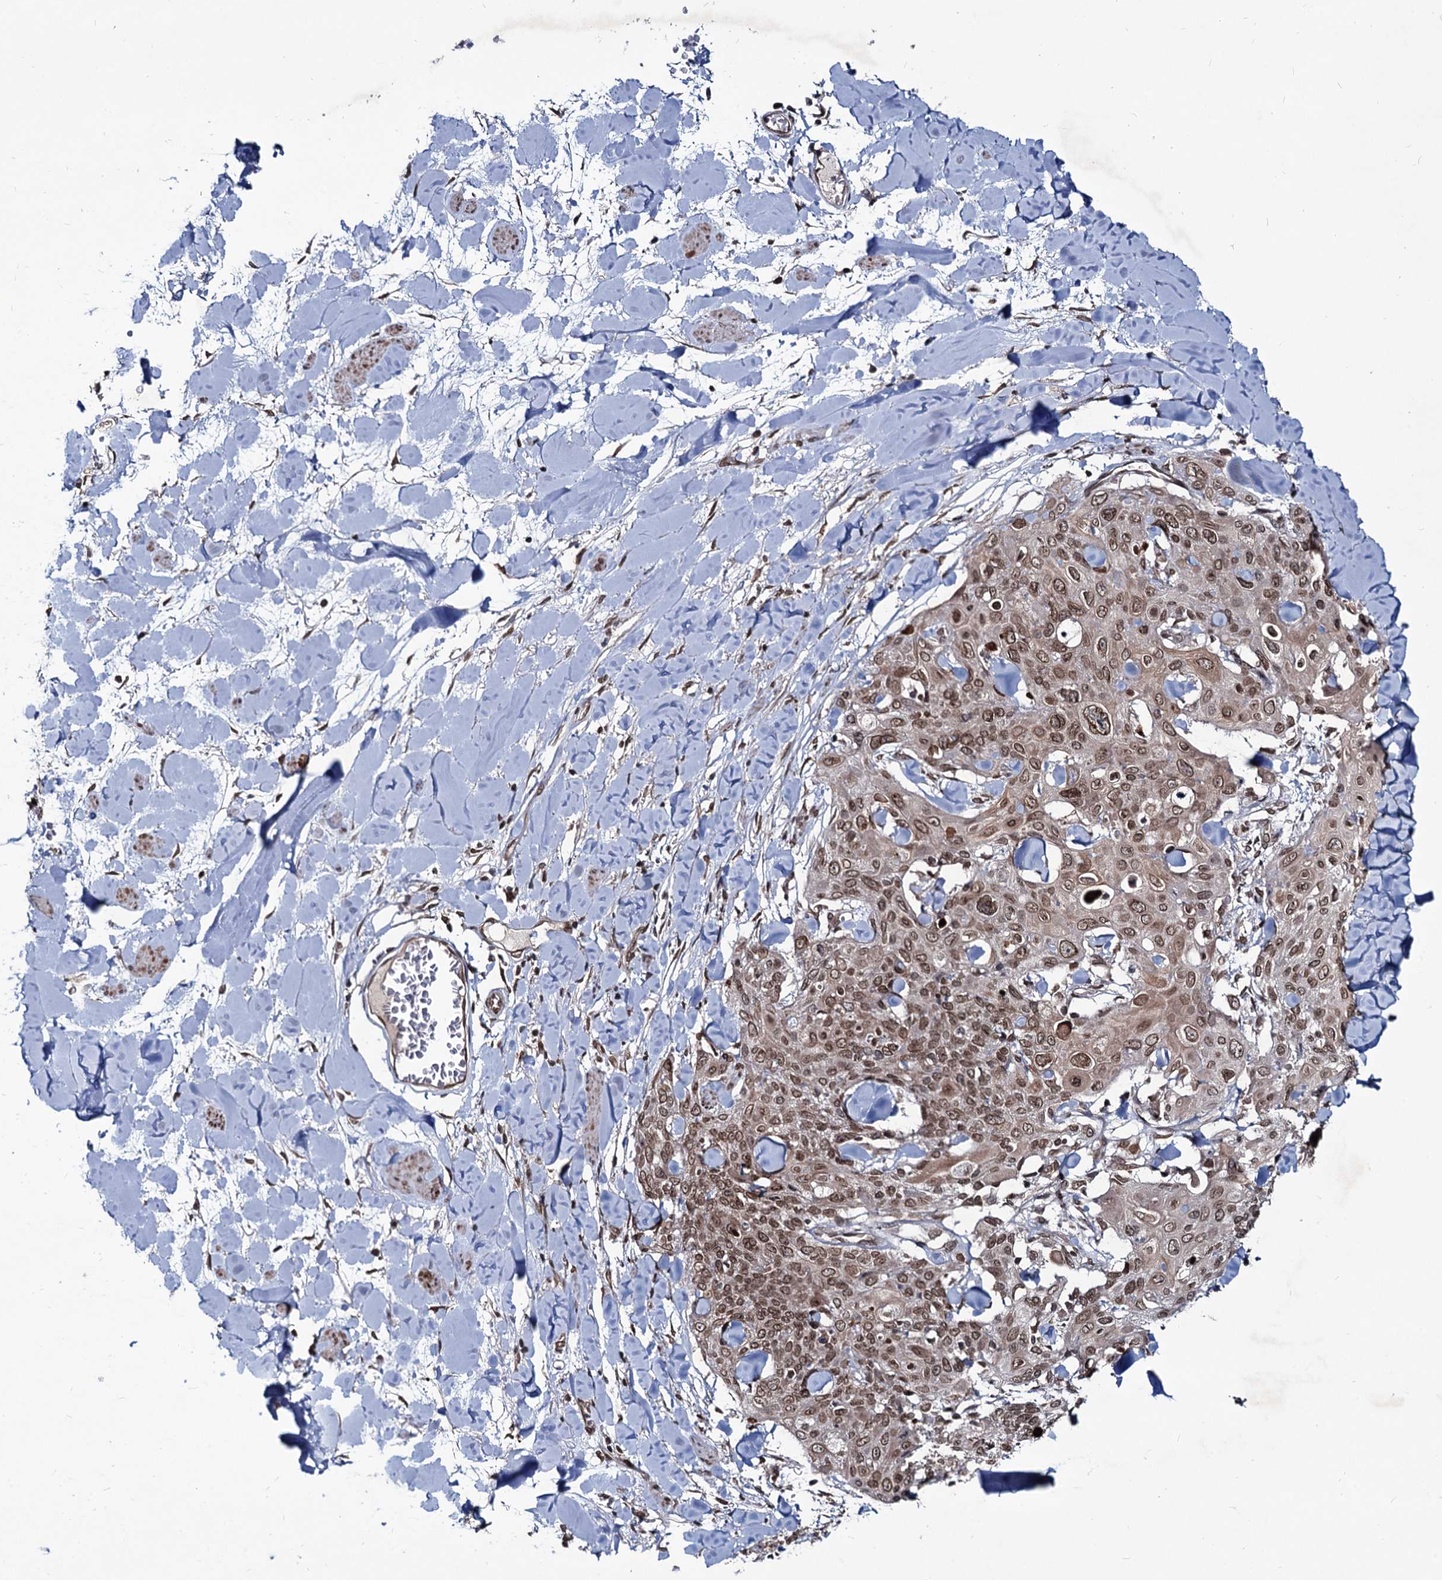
{"staining": {"intensity": "moderate", "quantity": ">75%", "location": "cytoplasmic/membranous,nuclear"}, "tissue": "skin cancer", "cell_type": "Tumor cells", "image_type": "cancer", "snomed": [{"axis": "morphology", "description": "Squamous cell carcinoma, NOS"}, {"axis": "topography", "description": "Skin"}, {"axis": "topography", "description": "Vulva"}], "caption": "IHC histopathology image of neoplastic tissue: human skin cancer (squamous cell carcinoma) stained using IHC shows medium levels of moderate protein expression localized specifically in the cytoplasmic/membranous and nuclear of tumor cells, appearing as a cytoplasmic/membranous and nuclear brown color.", "gene": "RNF6", "patient": {"sex": "female", "age": 85}}